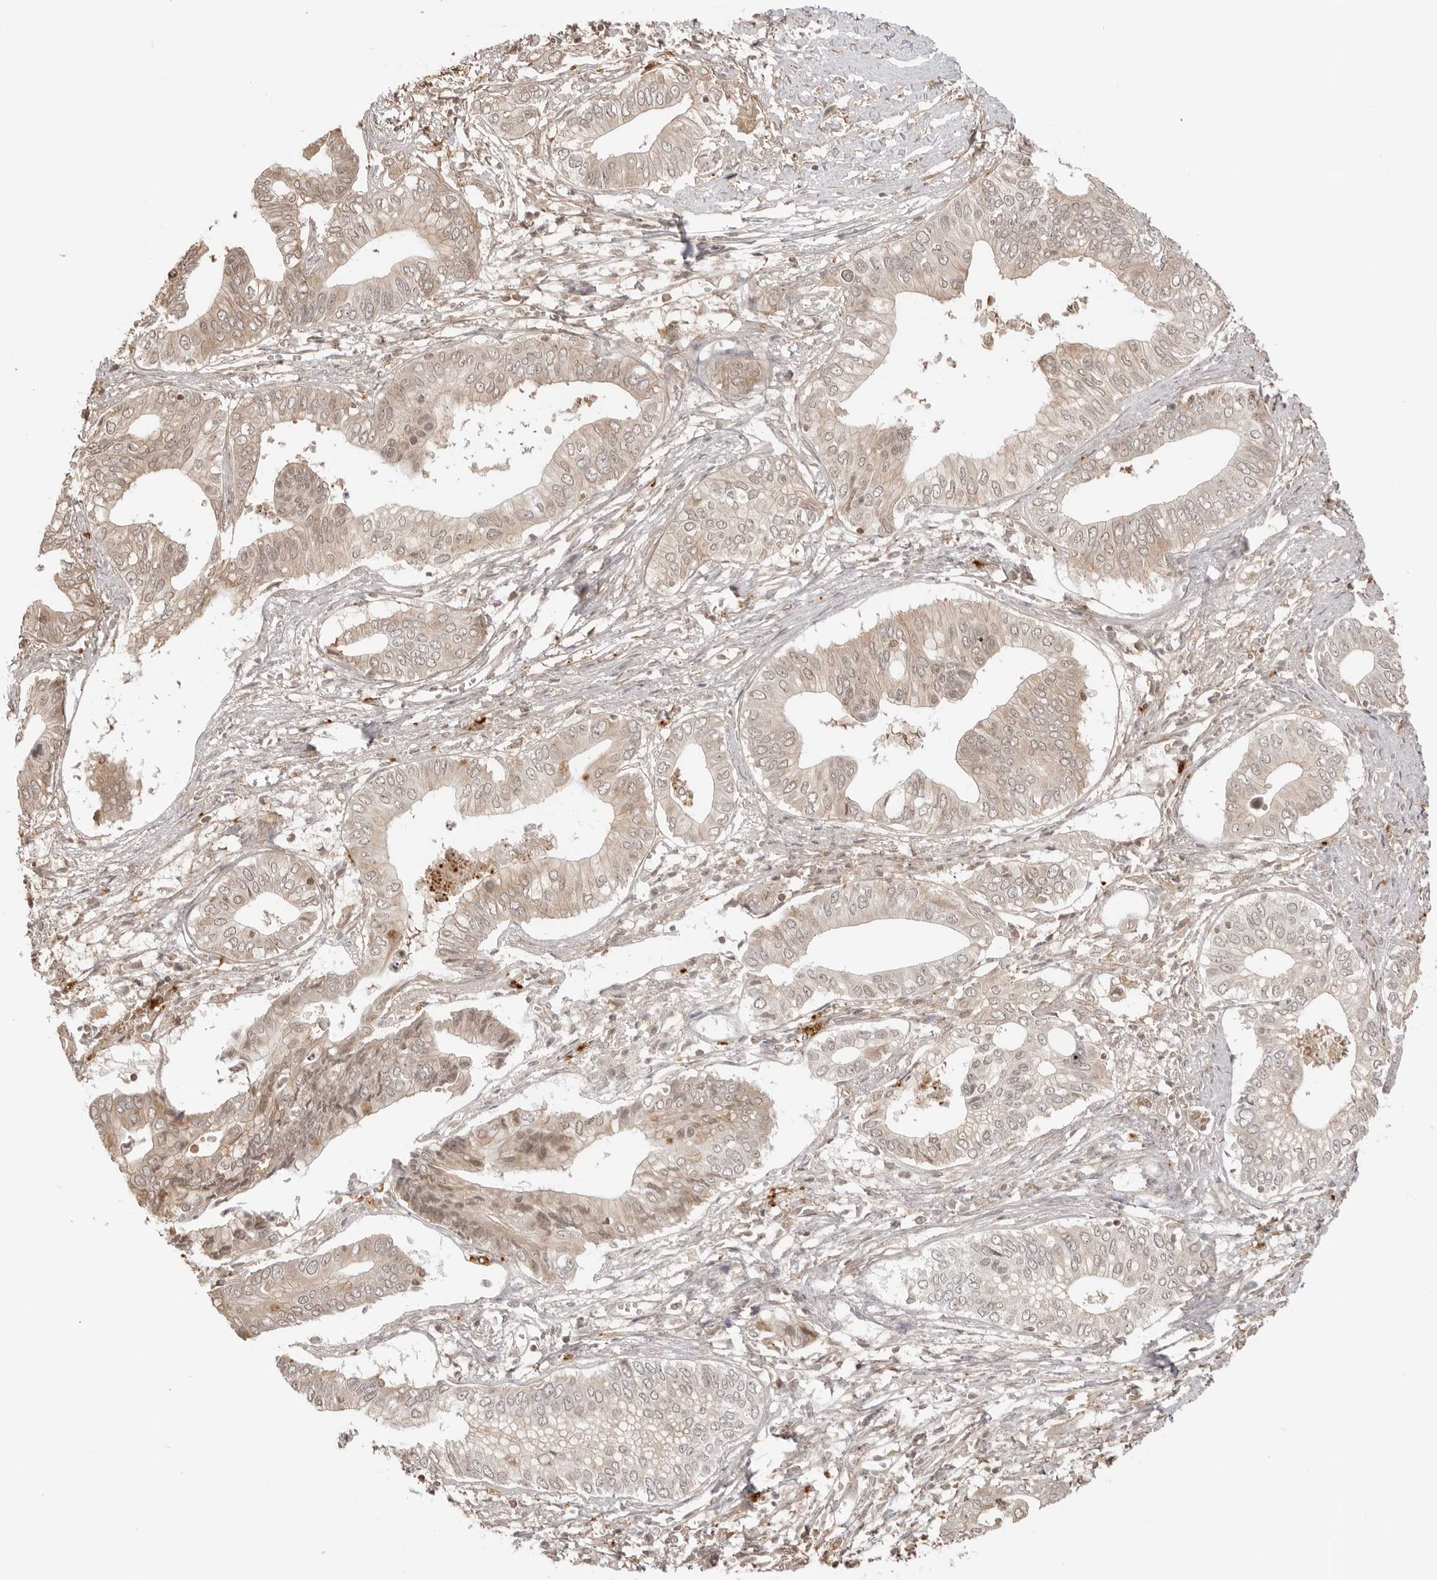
{"staining": {"intensity": "weak", "quantity": "25%-75%", "location": "cytoplasmic/membranous,nuclear"}, "tissue": "pancreatic cancer", "cell_type": "Tumor cells", "image_type": "cancer", "snomed": [{"axis": "morphology", "description": "Normal tissue, NOS"}, {"axis": "morphology", "description": "Adenocarcinoma, NOS"}, {"axis": "topography", "description": "Pancreas"}, {"axis": "topography", "description": "Peripheral nerve tissue"}], "caption": "A micrograph showing weak cytoplasmic/membranous and nuclear staining in approximately 25%-75% of tumor cells in pancreatic adenocarcinoma, as visualized by brown immunohistochemical staining.", "gene": "IKBKE", "patient": {"sex": "male", "age": 59}}